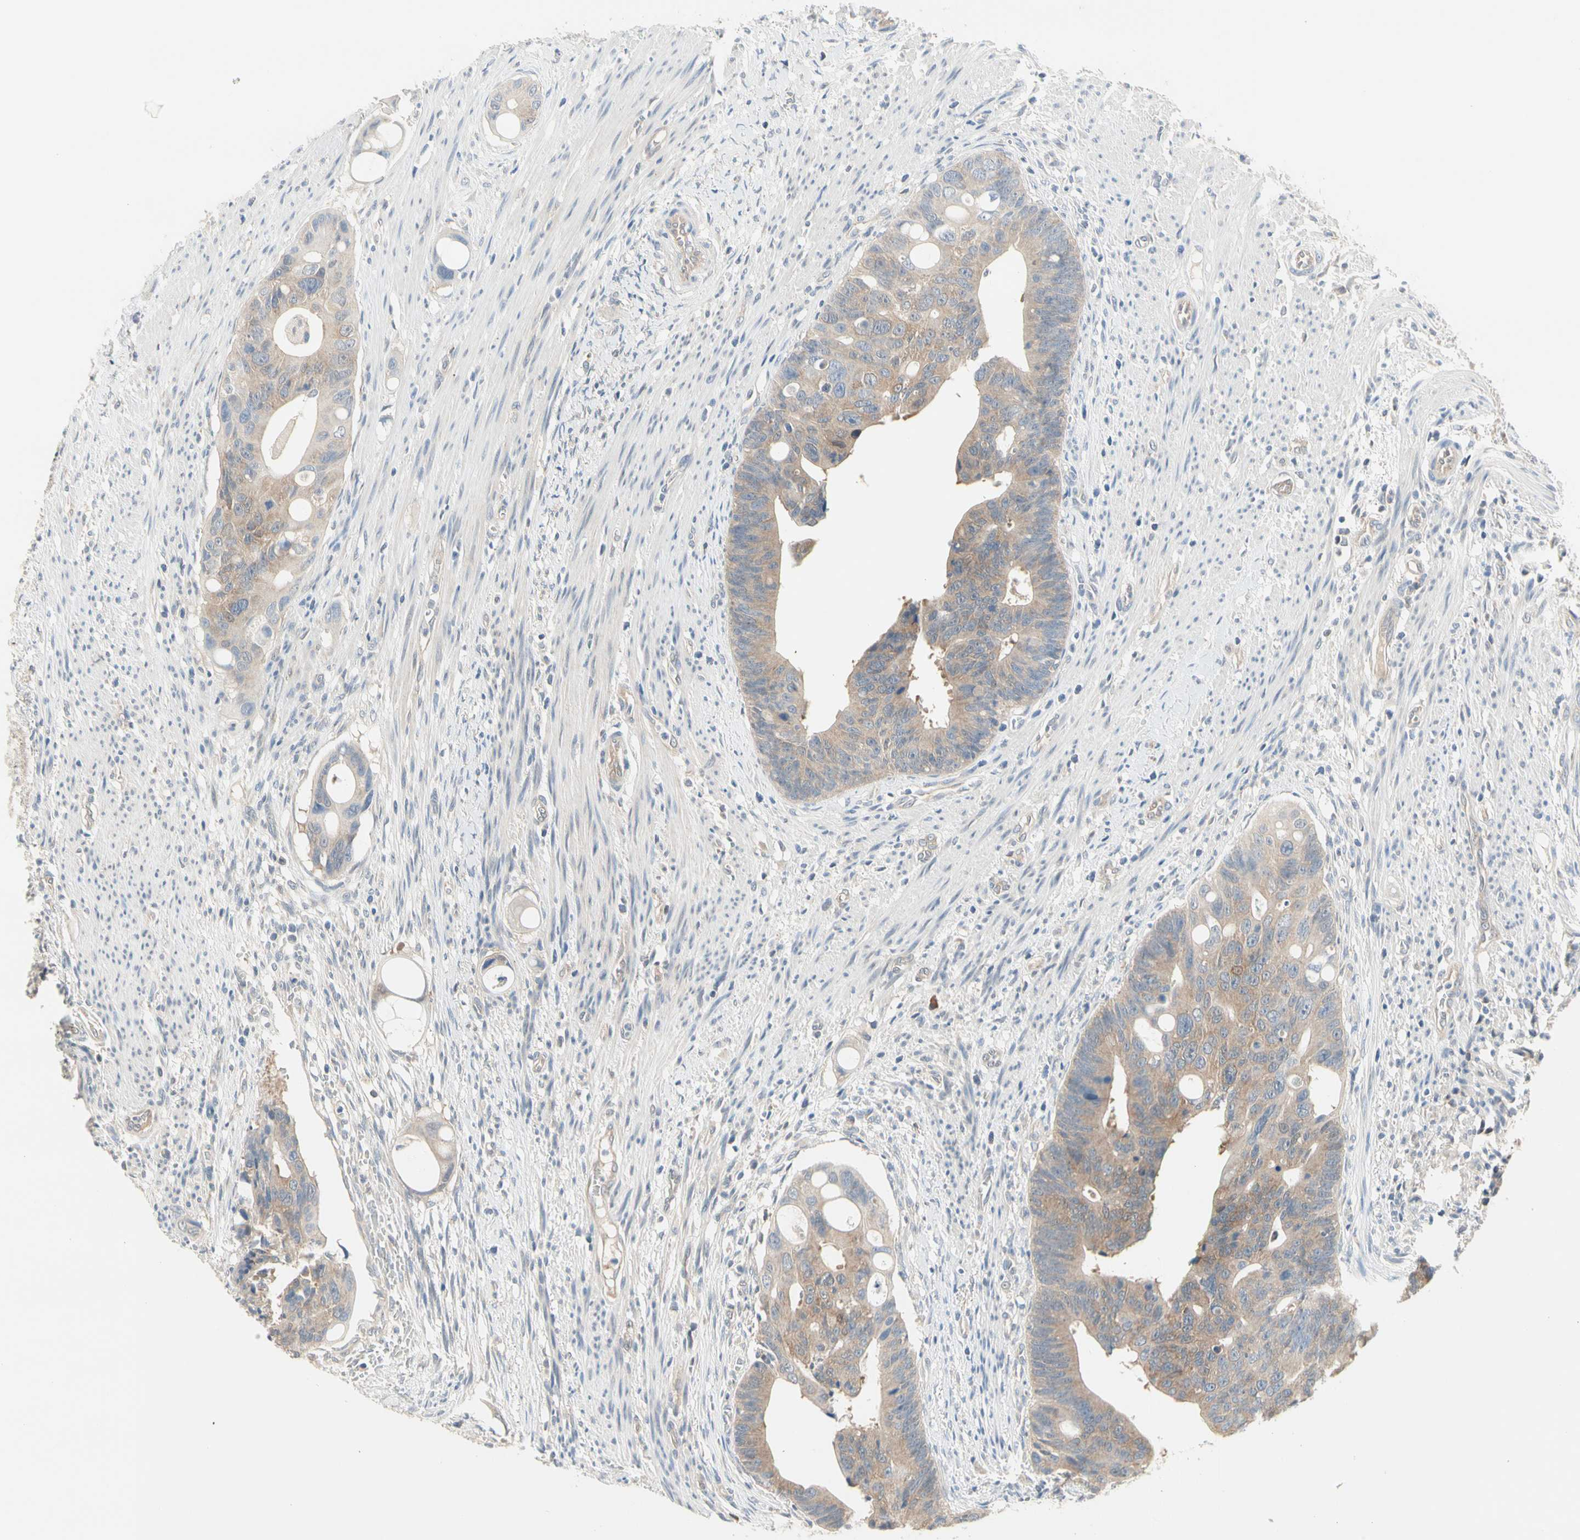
{"staining": {"intensity": "weak", "quantity": ">75%", "location": "cytoplasmic/membranous"}, "tissue": "colorectal cancer", "cell_type": "Tumor cells", "image_type": "cancer", "snomed": [{"axis": "morphology", "description": "Adenocarcinoma, NOS"}, {"axis": "topography", "description": "Colon"}], "caption": "A brown stain highlights weak cytoplasmic/membranous expression of a protein in colorectal cancer (adenocarcinoma) tumor cells. The staining is performed using DAB brown chromogen to label protein expression. The nuclei are counter-stained blue using hematoxylin.", "gene": "MPI", "patient": {"sex": "female", "age": 57}}